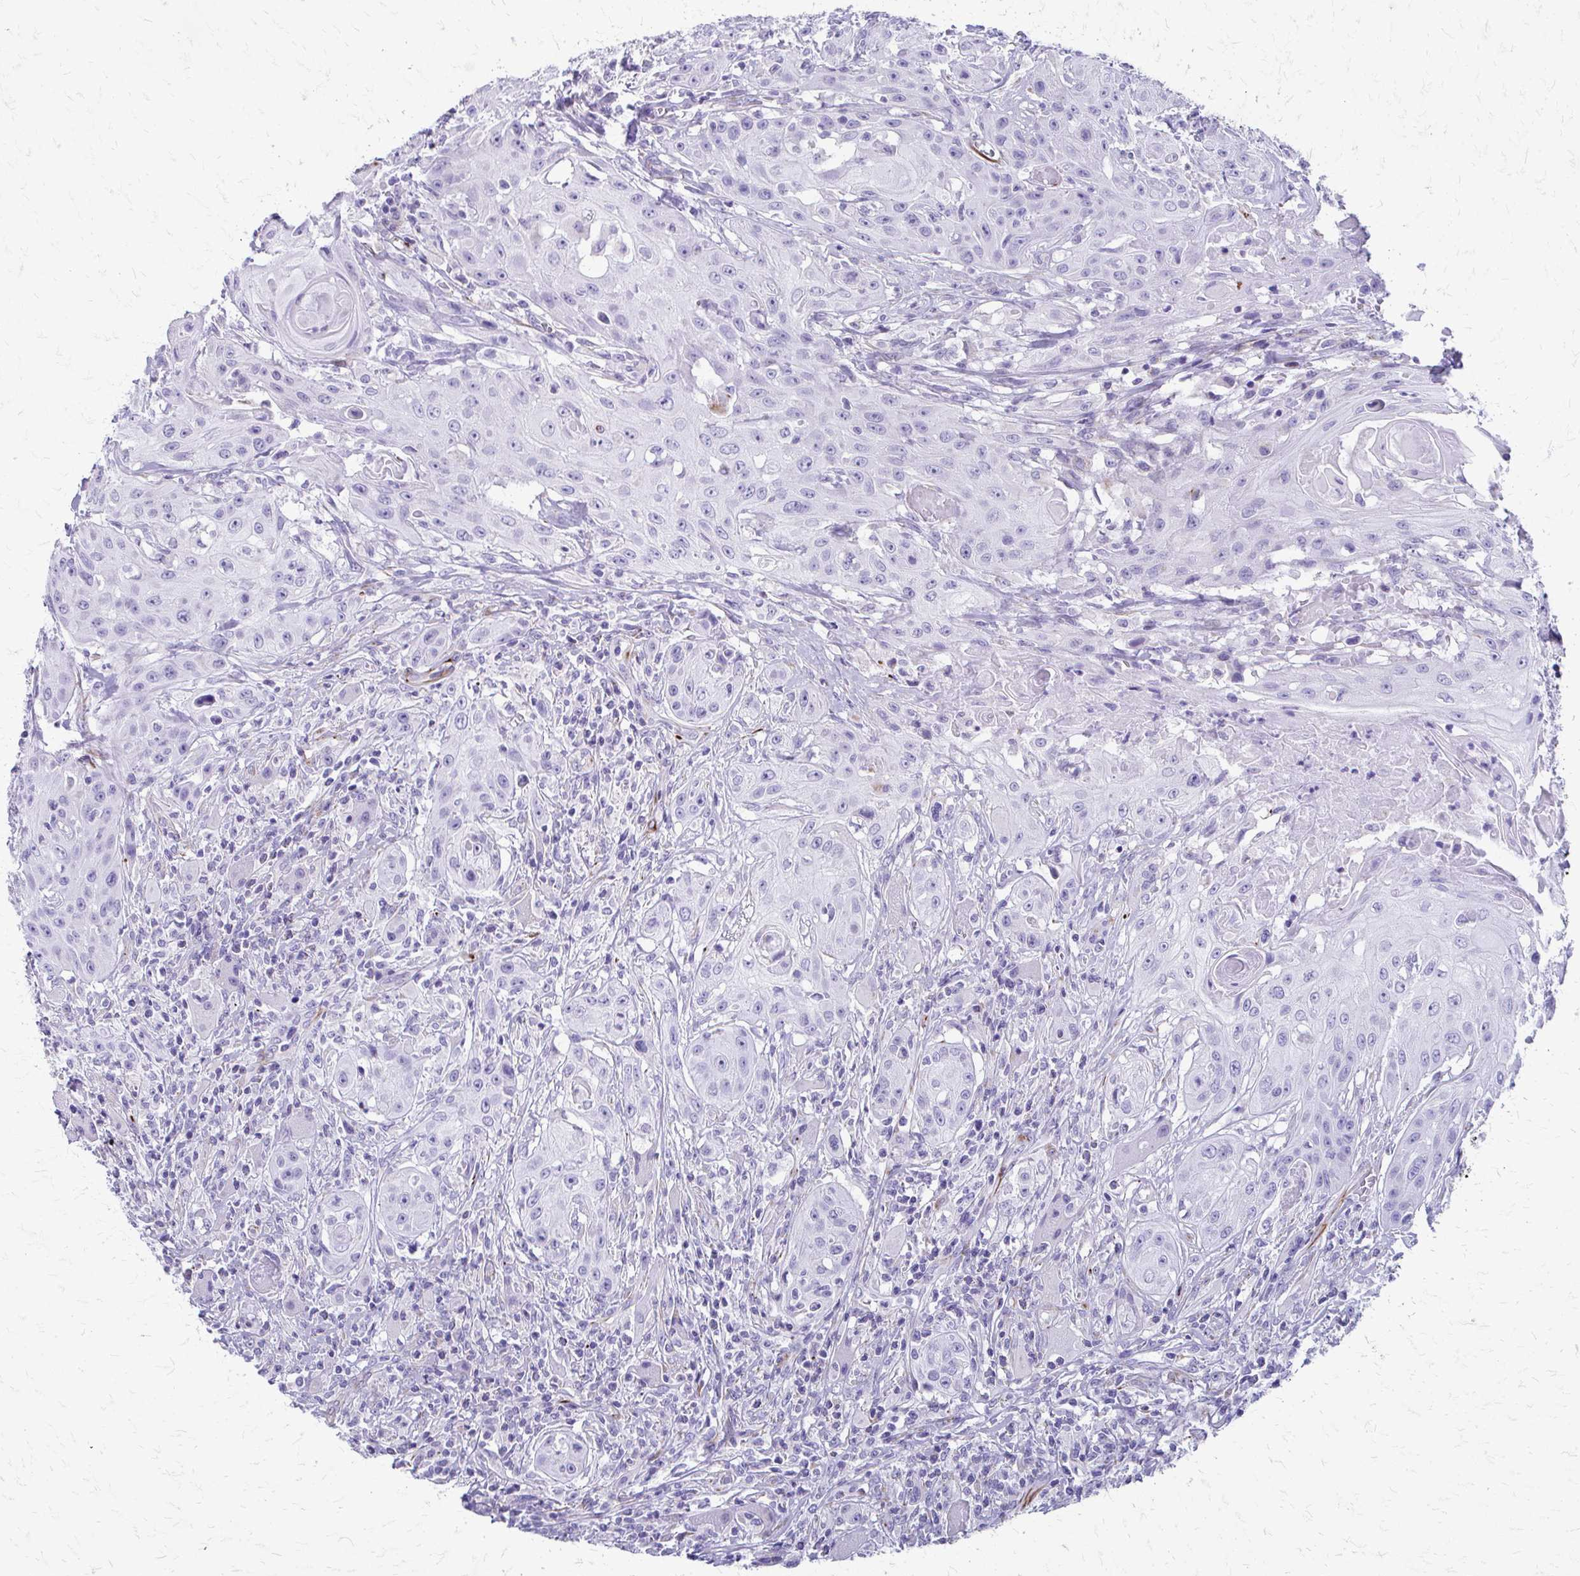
{"staining": {"intensity": "negative", "quantity": "none", "location": "none"}, "tissue": "head and neck cancer", "cell_type": "Tumor cells", "image_type": "cancer", "snomed": [{"axis": "morphology", "description": "Squamous cell carcinoma, NOS"}, {"axis": "topography", "description": "Oral tissue"}, {"axis": "topography", "description": "Head-Neck"}, {"axis": "topography", "description": "Neck, NOS"}], "caption": "Human head and neck squamous cell carcinoma stained for a protein using immunohistochemistry (IHC) shows no staining in tumor cells.", "gene": "TRIM6", "patient": {"sex": "female", "age": 55}}